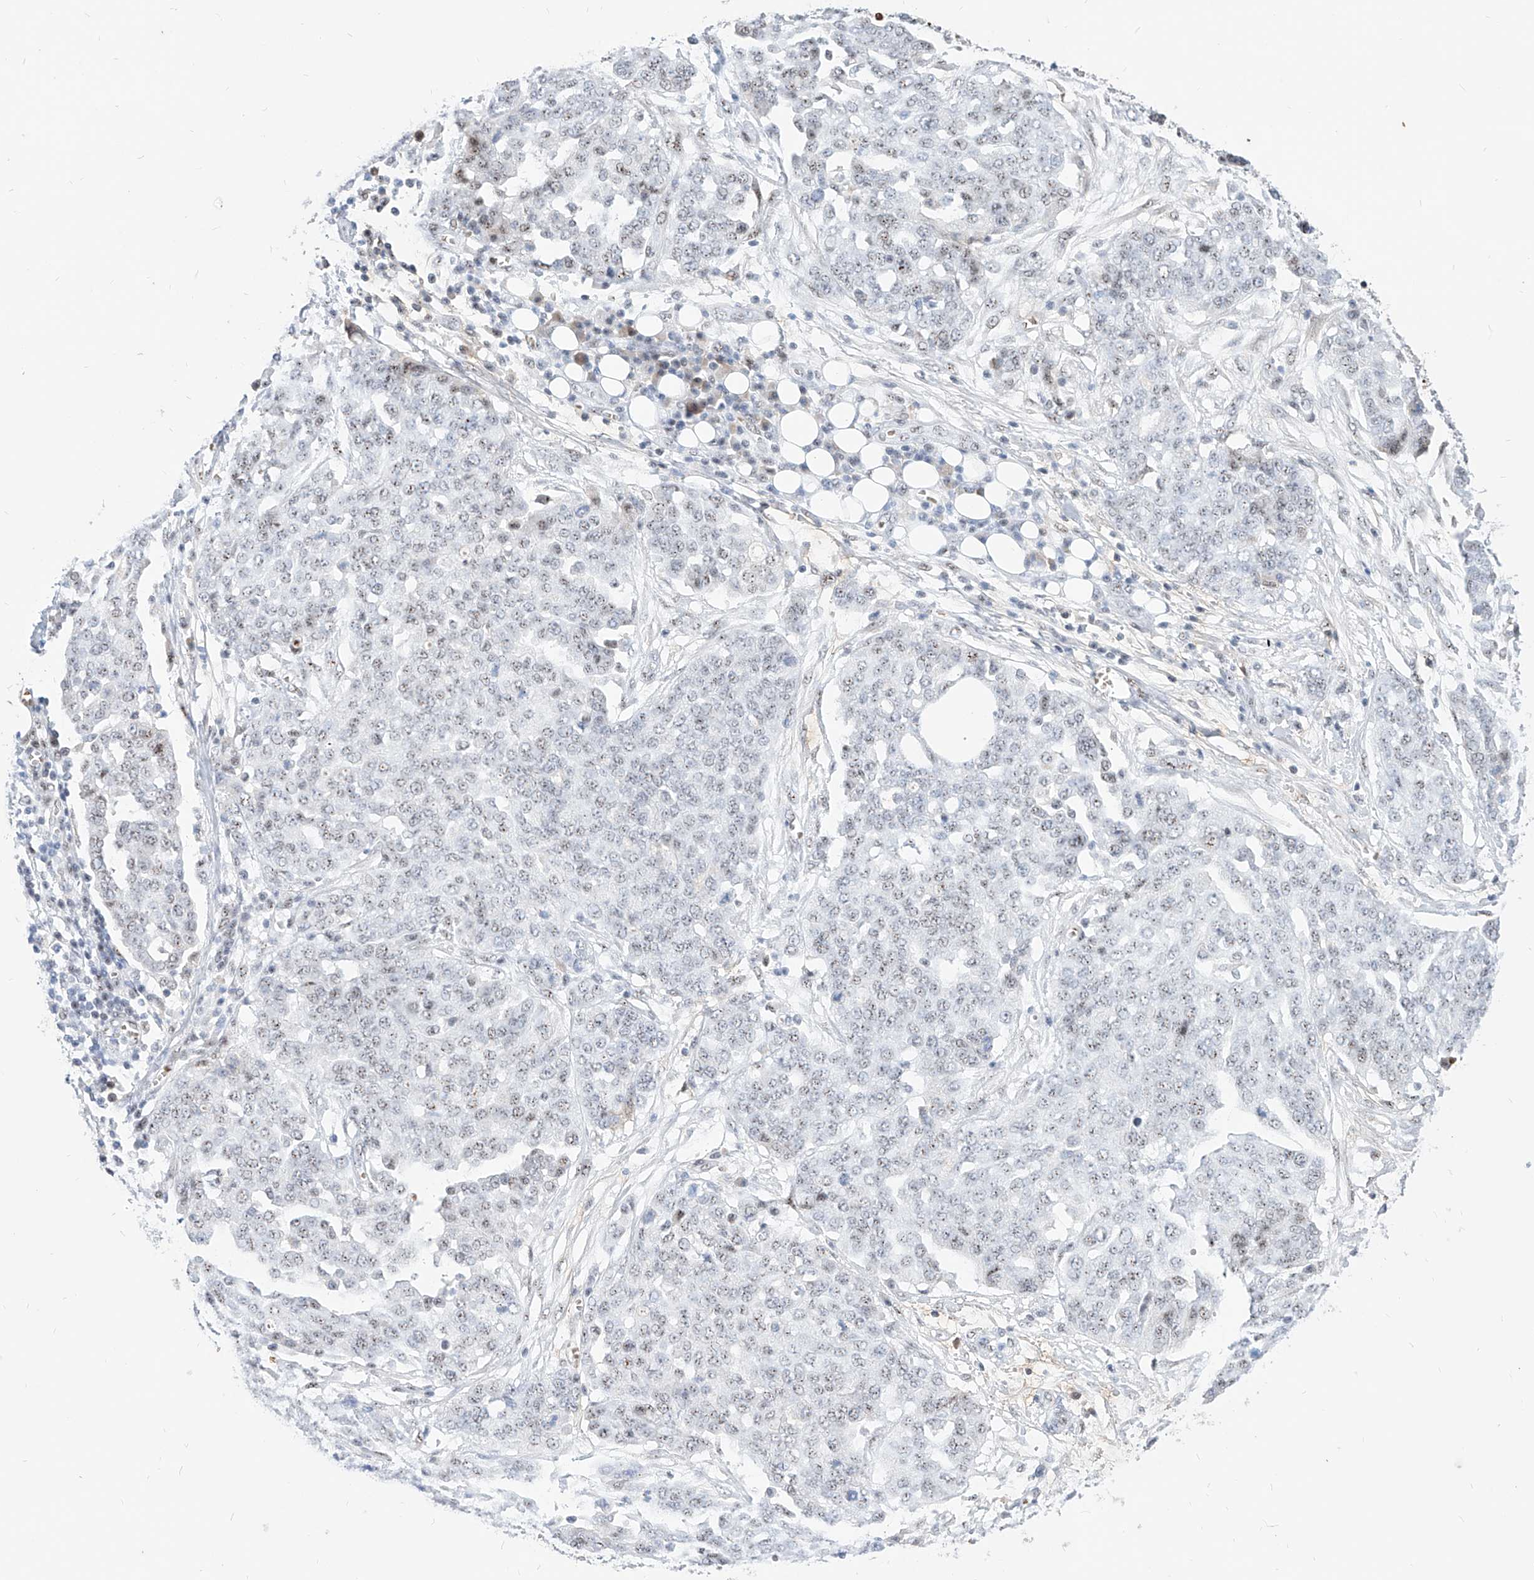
{"staining": {"intensity": "weak", "quantity": ">75%", "location": "nuclear"}, "tissue": "ovarian cancer", "cell_type": "Tumor cells", "image_type": "cancer", "snomed": [{"axis": "morphology", "description": "Cystadenocarcinoma, serous, NOS"}, {"axis": "topography", "description": "Soft tissue"}, {"axis": "topography", "description": "Ovary"}], "caption": "This is a histology image of immunohistochemistry (IHC) staining of serous cystadenocarcinoma (ovarian), which shows weak expression in the nuclear of tumor cells.", "gene": "ZFP42", "patient": {"sex": "female", "age": 57}}